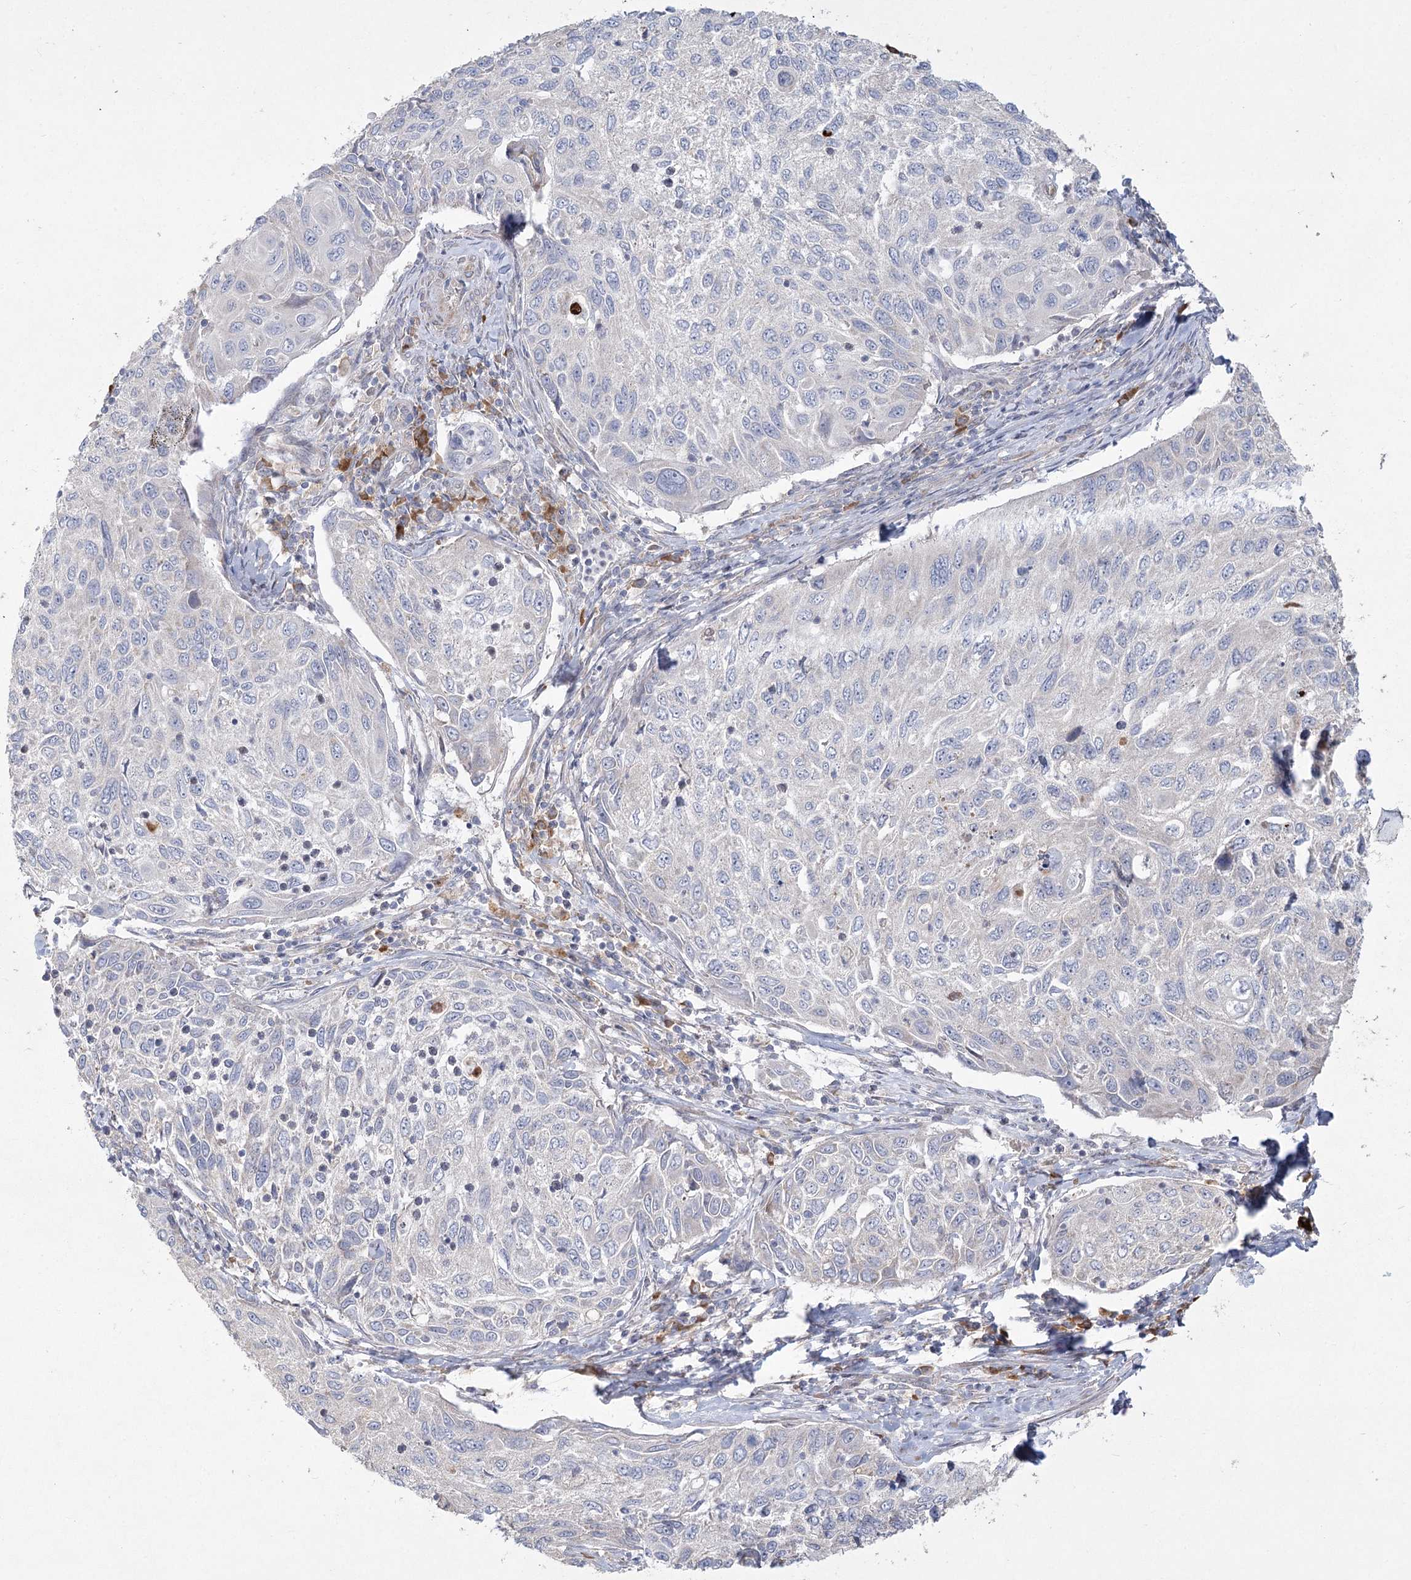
{"staining": {"intensity": "negative", "quantity": "none", "location": "none"}, "tissue": "cervical cancer", "cell_type": "Tumor cells", "image_type": "cancer", "snomed": [{"axis": "morphology", "description": "Squamous cell carcinoma, NOS"}, {"axis": "topography", "description": "Cervix"}], "caption": "An IHC image of cervical squamous cell carcinoma is shown. There is no staining in tumor cells of cervical squamous cell carcinoma.", "gene": "CAMTA1", "patient": {"sex": "female", "age": 70}}